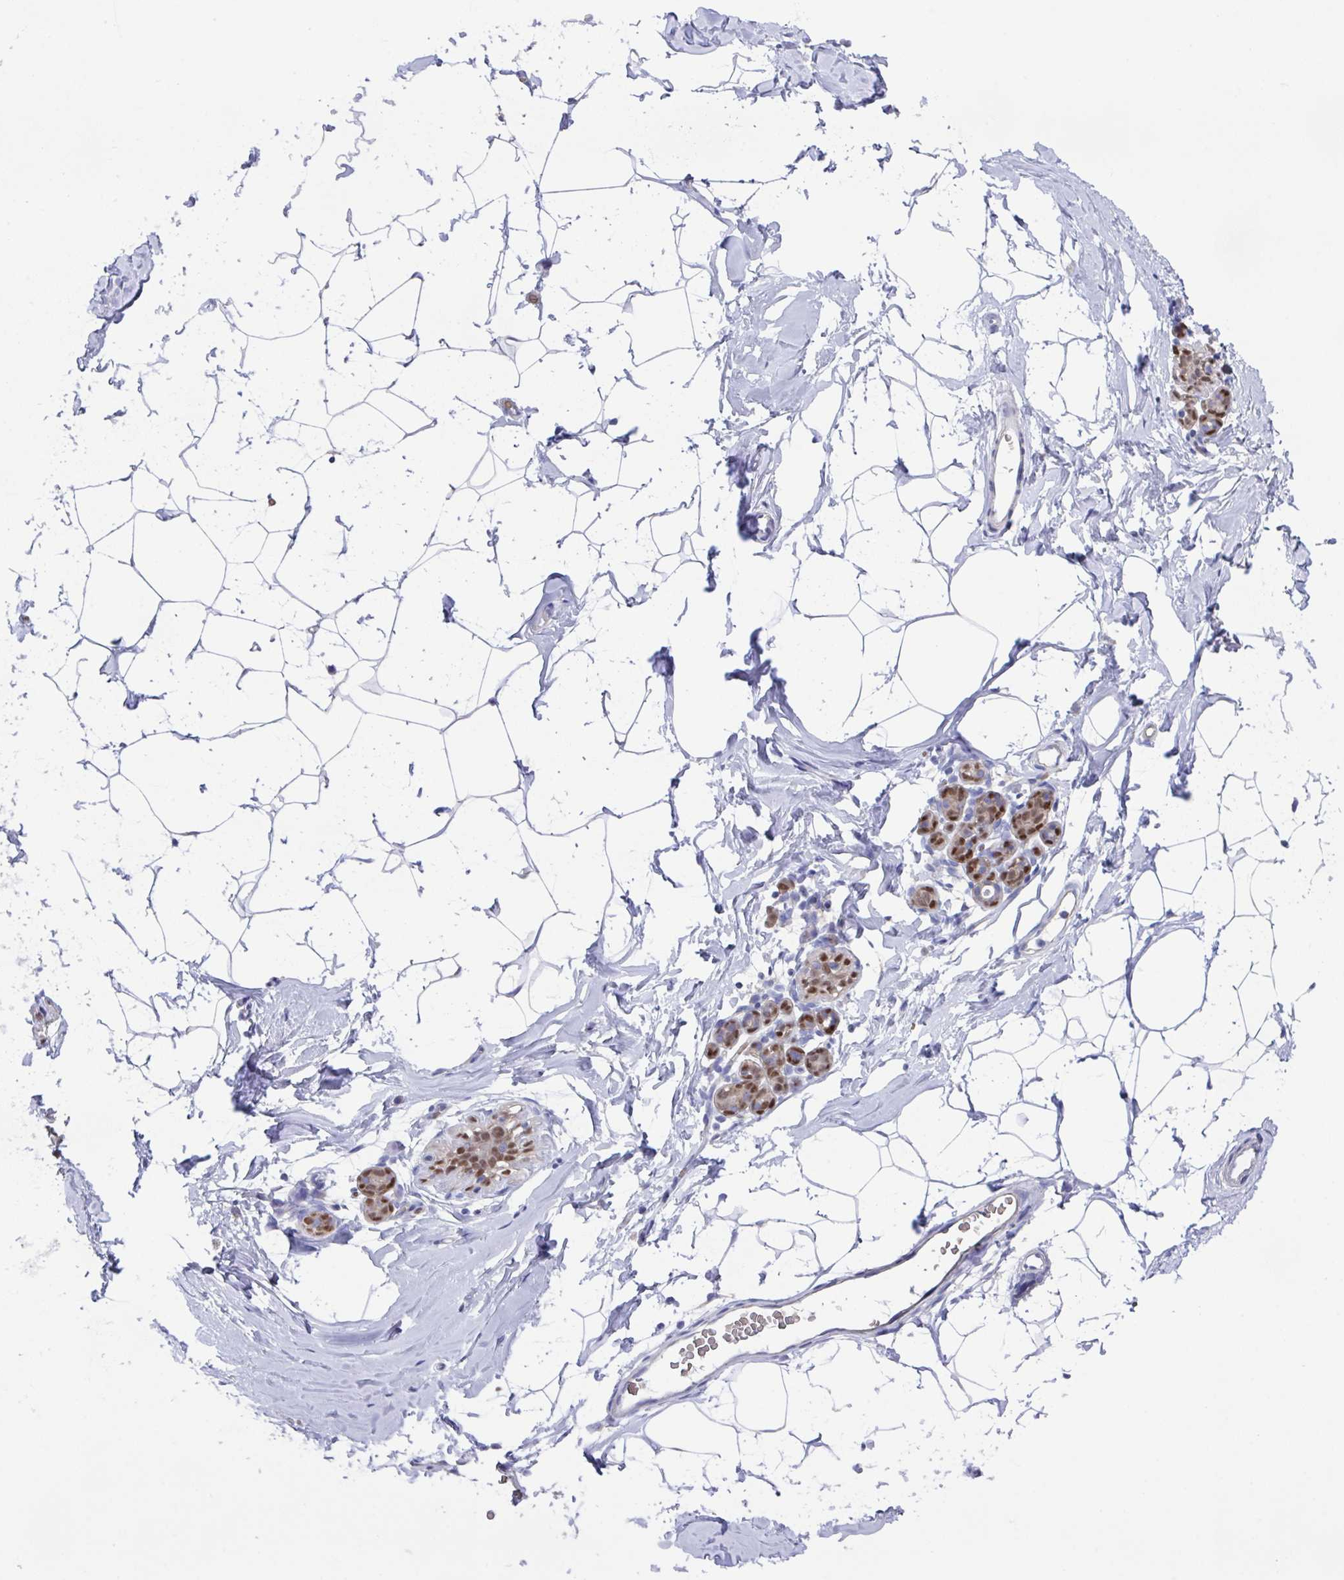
{"staining": {"intensity": "negative", "quantity": "none", "location": "none"}, "tissue": "breast", "cell_type": "Adipocytes", "image_type": "normal", "snomed": [{"axis": "morphology", "description": "Normal tissue, NOS"}, {"axis": "topography", "description": "Breast"}], "caption": "Human breast stained for a protein using immunohistochemistry (IHC) reveals no positivity in adipocytes.", "gene": "TFAP2C", "patient": {"sex": "female", "age": 32}}